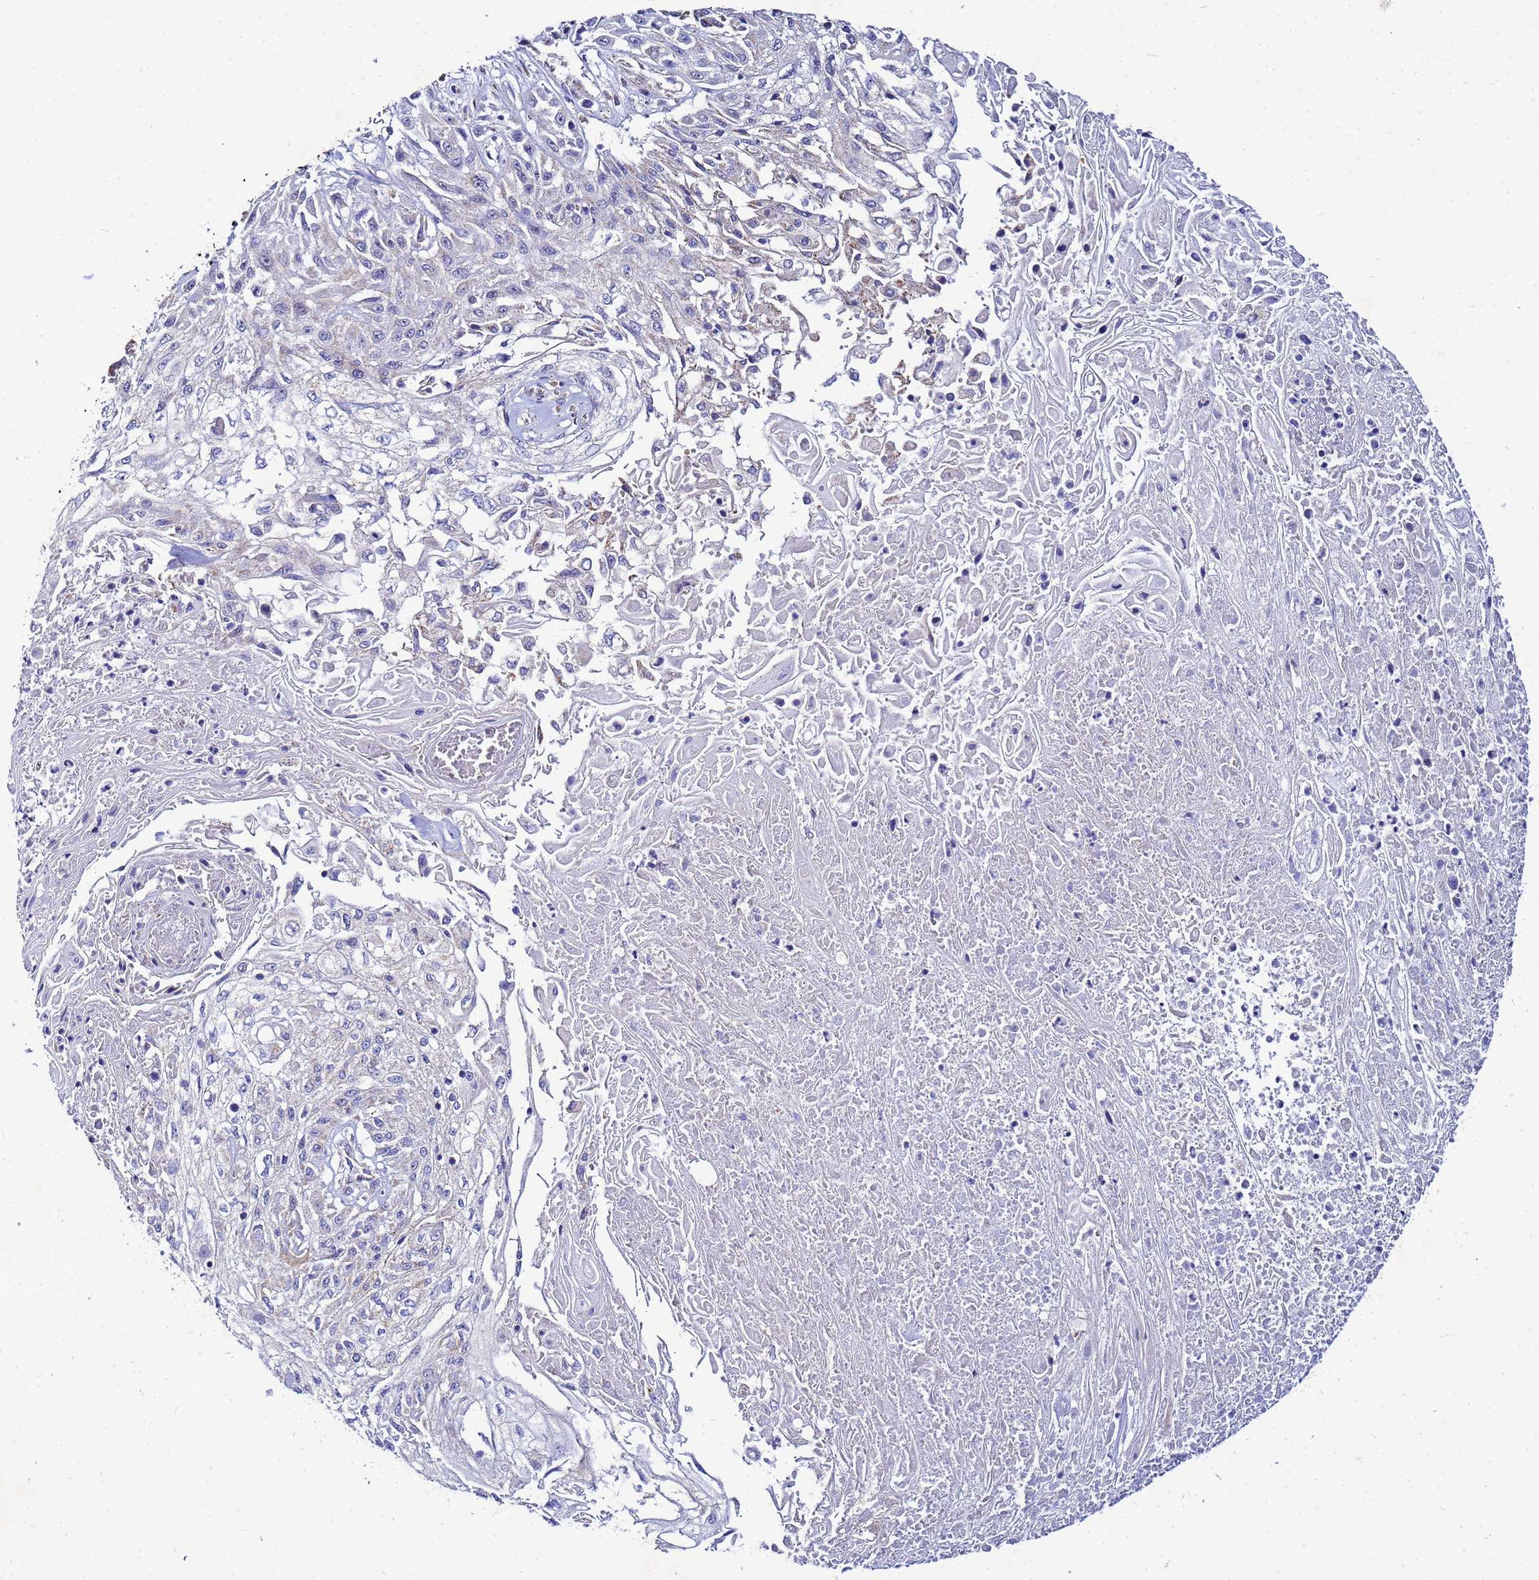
{"staining": {"intensity": "negative", "quantity": "none", "location": "none"}, "tissue": "skin cancer", "cell_type": "Tumor cells", "image_type": "cancer", "snomed": [{"axis": "morphology", "description": "Squamous cell carcinoma, NOS"}, {"axis": "morphology", "description": "Squamous cell carcinoma, metastatic, NOS"}, {"axis": "topography", "description": "Skin"}, {"axis": "topography", "description": "Lymph node"}], "caption": "Human skin metastatic squamous cell carcinoma stained for a protein using IHC shows no expression in tumor cells.", "gene": "FAHD2A", "patient": {"sex": "male", "age": 75}}